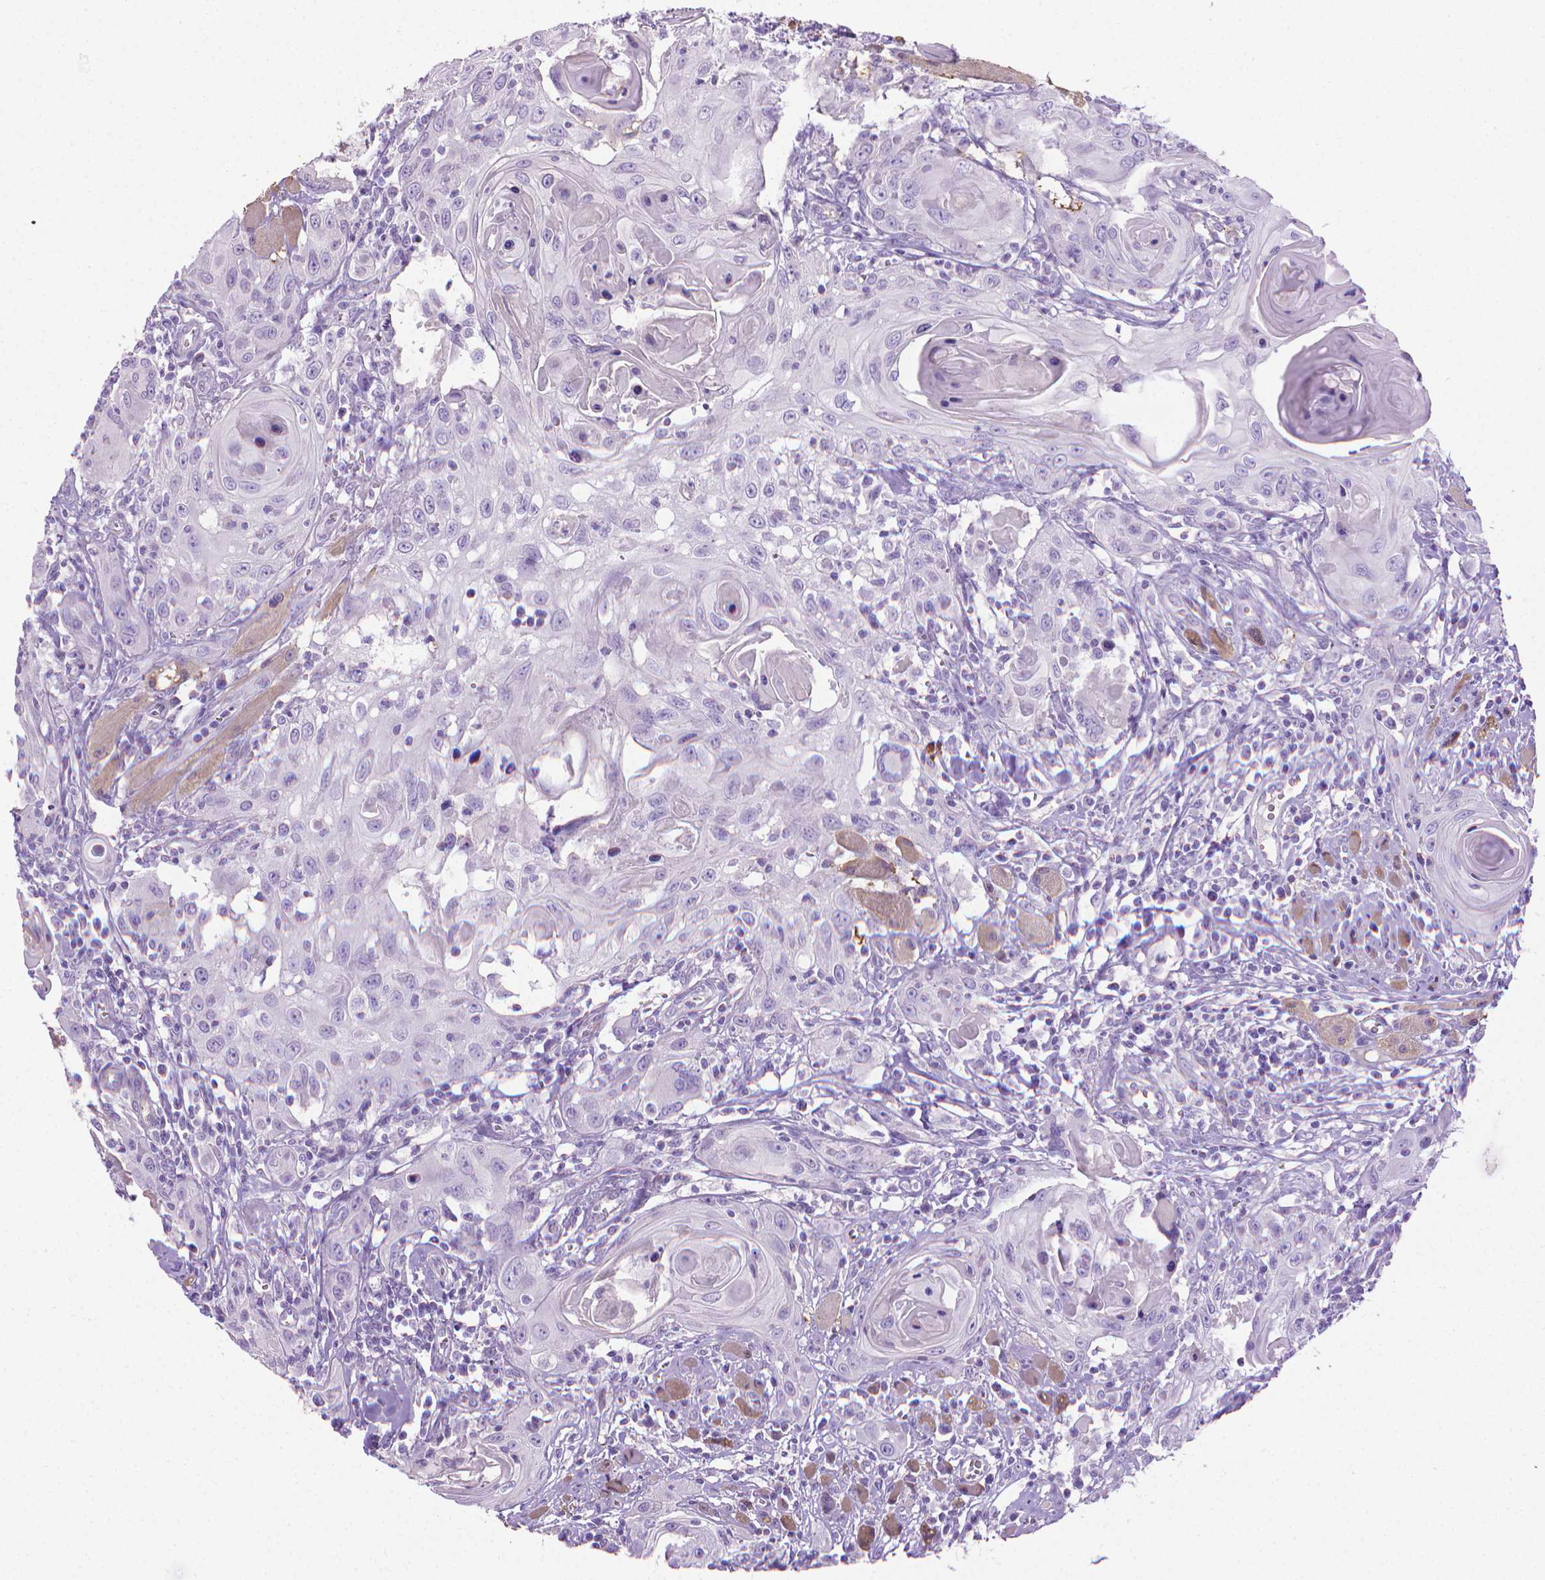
{"staining": {"intensity": "negative", "quantity": "none", "location": "none"}, "tissue": "head and neck cancer", "cell_type": "Tumor cells", "image_type": "cancer", "snomed": [{"axis": "morphology", "description": "Squamous cell carcinoma, NOS"}, {"axis": "topography", "description": "Head-Neck"}], "caption": "The micrograph reveals no staining of tumor cells in squamous cell carcinoma (head and neck).", "gene": "PNMA2", "patient": {"sex": "female", "age": 80}}